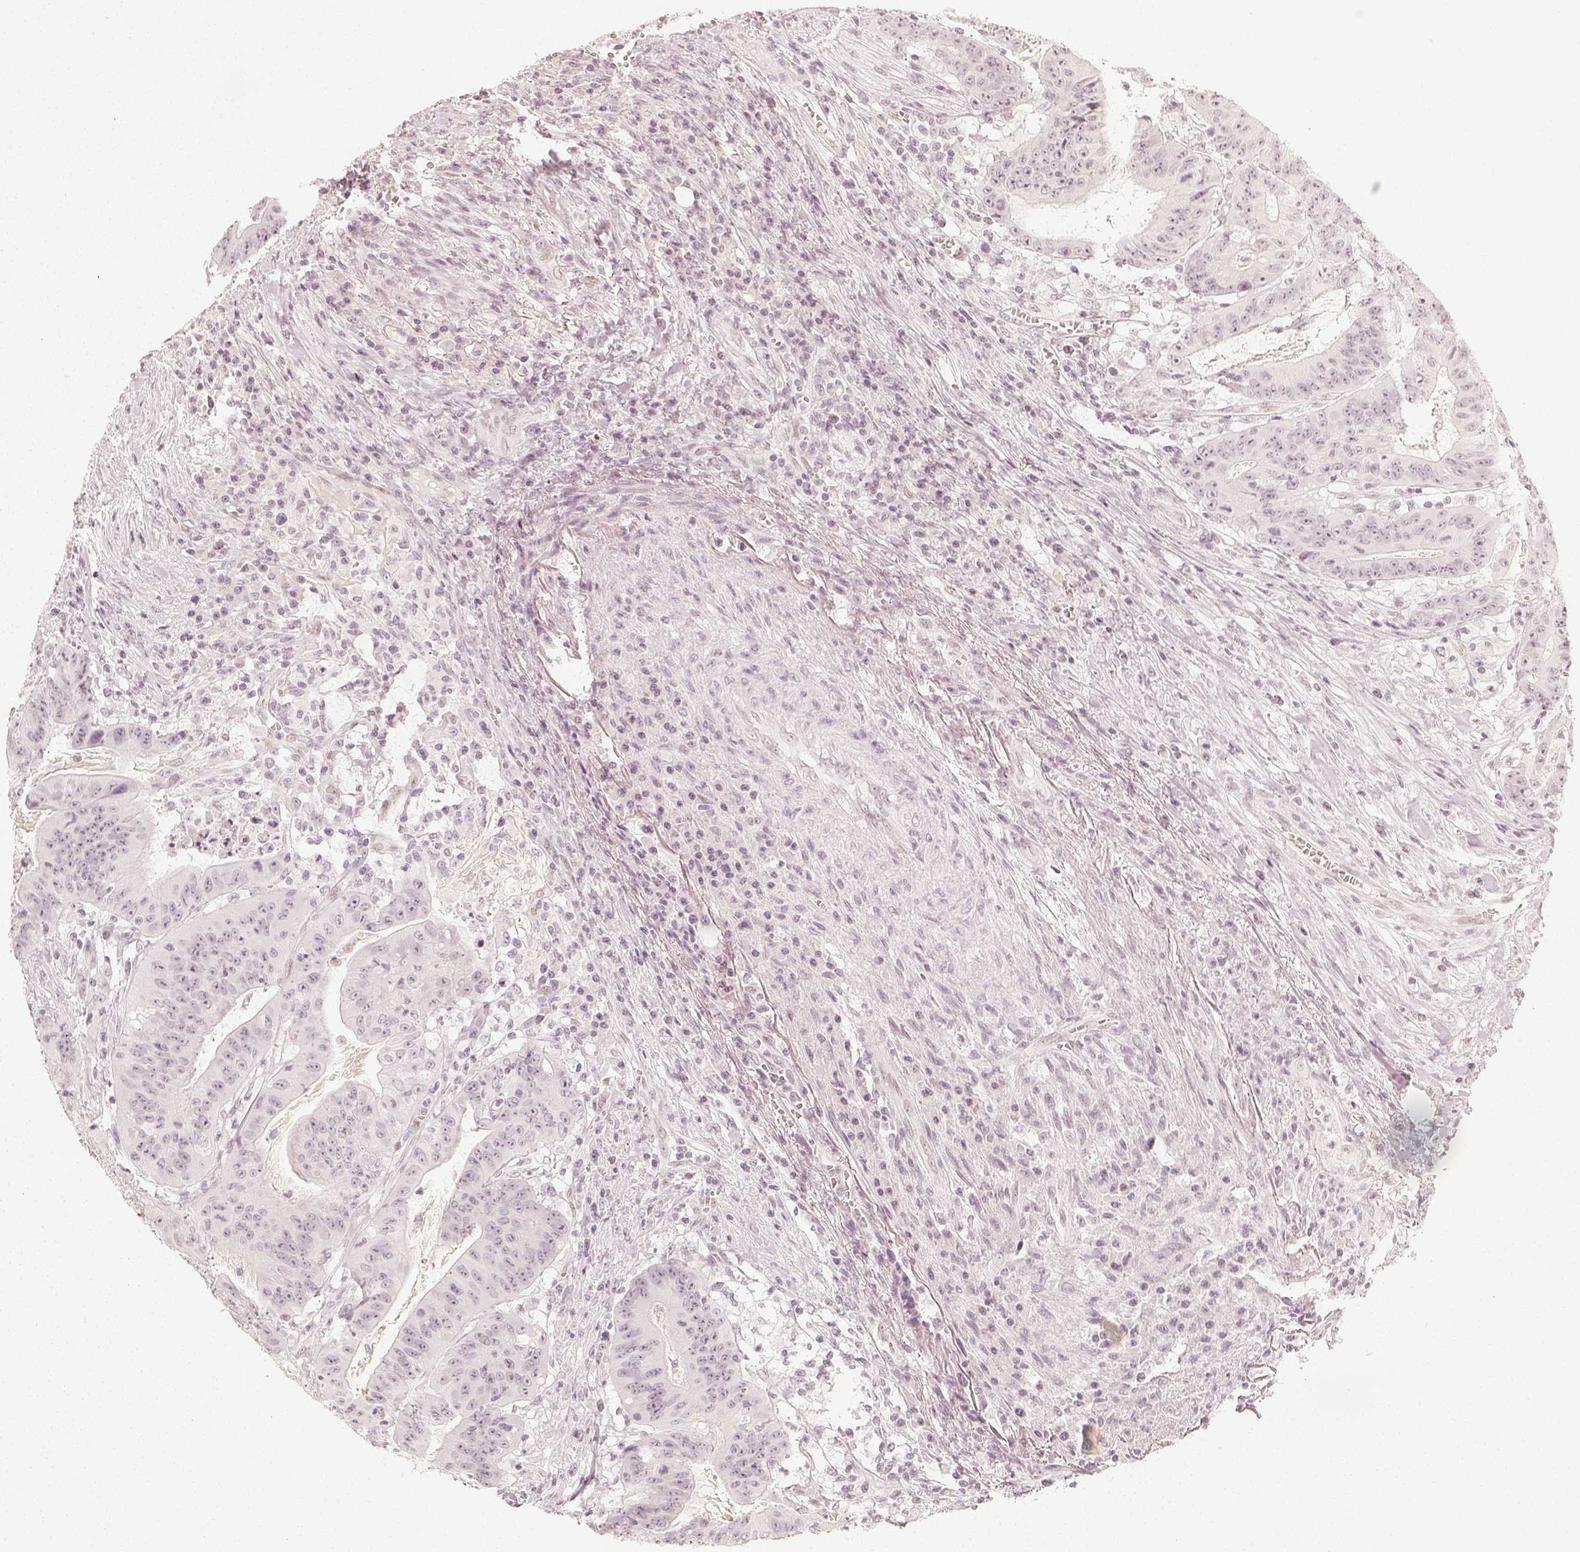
{"staining": {"intensity": "negative", "quantity": "none", "location": "none"}, "tissue": "colorectal cancer", "cell_type": "Tumor cells", "image_type": "cancer", "snomed": [{"axis": "morphology", "description": "Adenocarcinoma, NOS"}, {"axis": "topography", "description": "Colon"}], "caption": "Tumor cells show no significant protein staining in colorectal cancer.", "gene": "KRTAP2-1", "patient": {"sex": "male", "age": 33}}